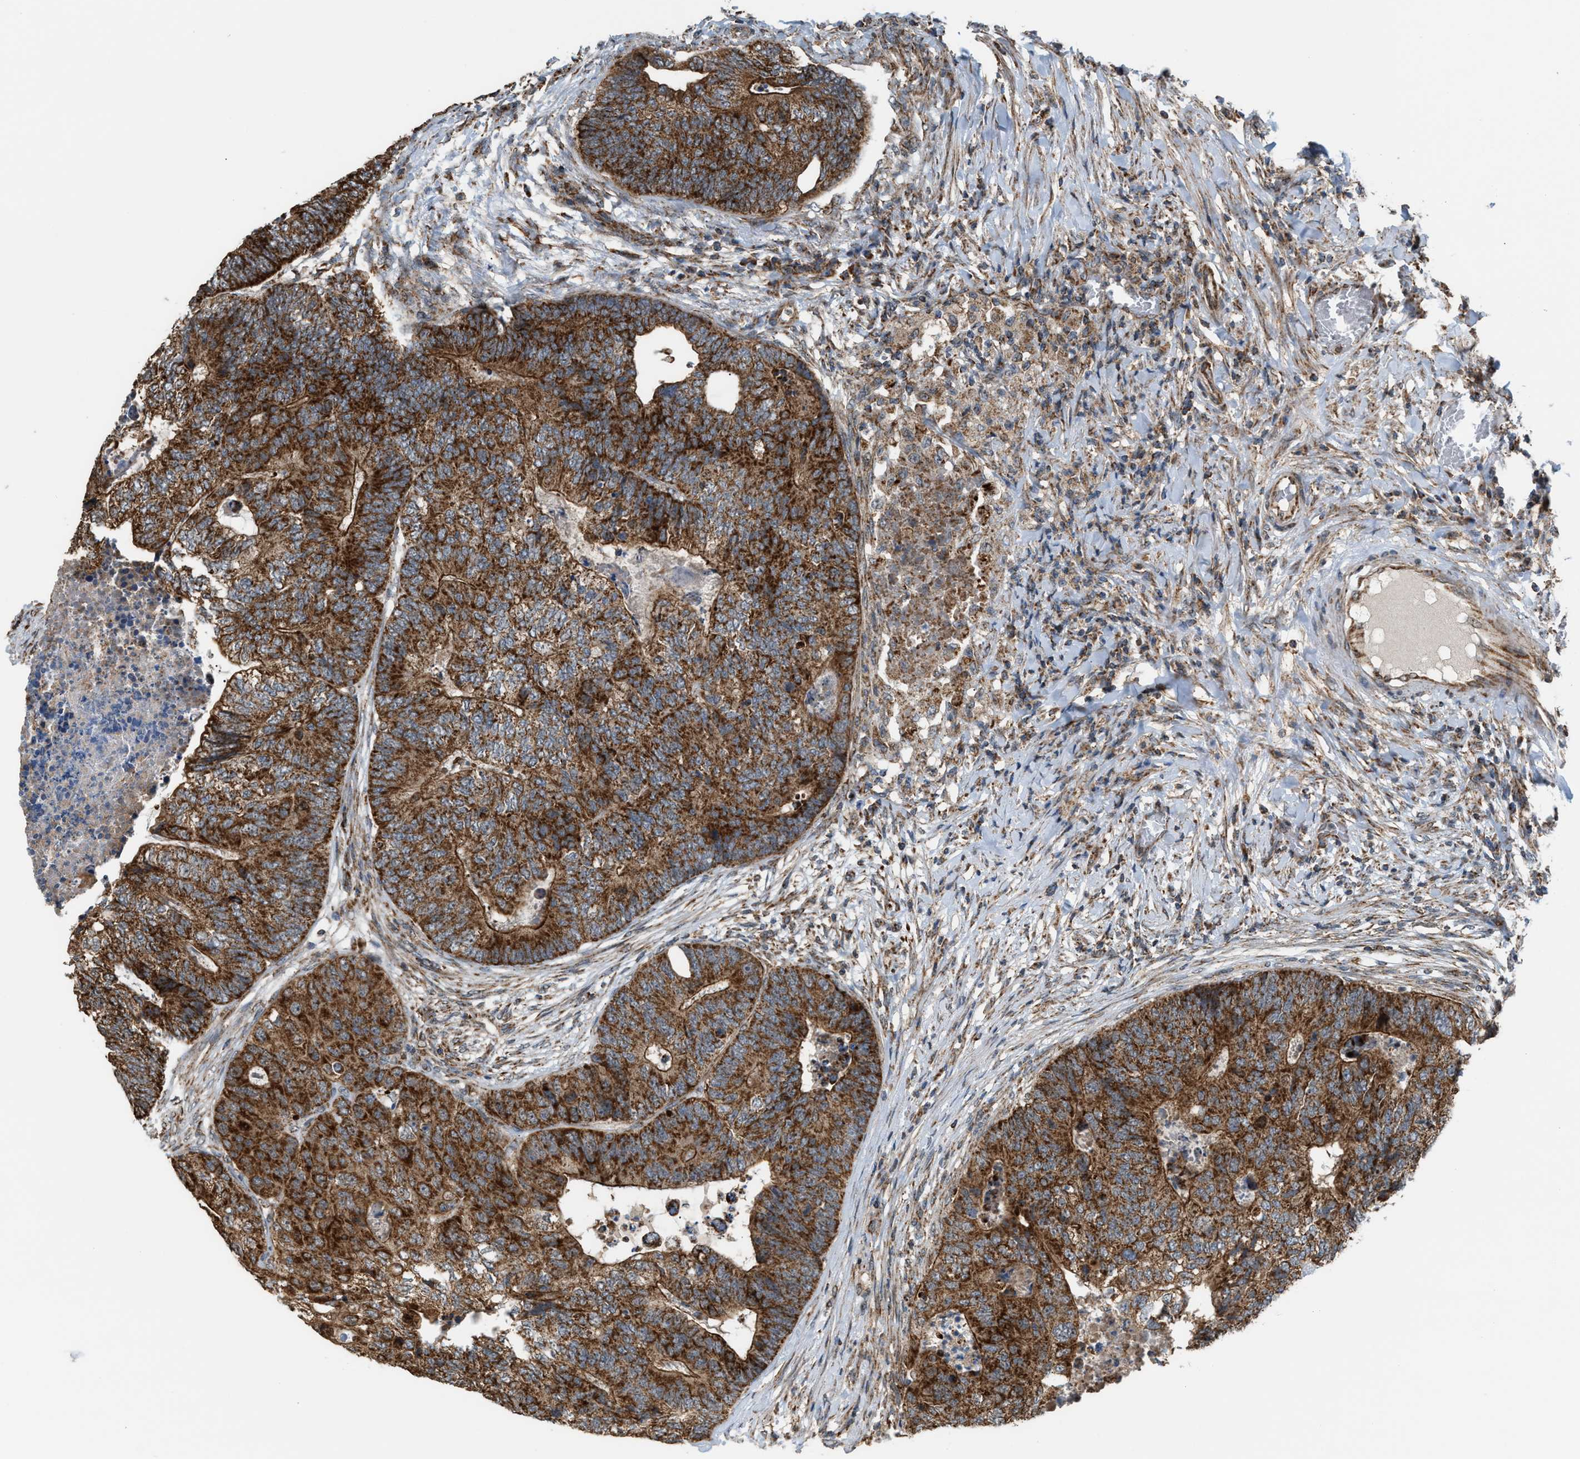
{"staining": {"intensity": "moderate", "quantity": ">75%", "location": "cytoplasmic/membranous"}, "tissue": "colorectal cancer", "cell_type": "Tumor cells", "image_type": "cancer", "snomed": [{"axis": "morphology", "description": "Adenocarcinoma, NOS"}, {"axis": "topography", "description": "Colon"}], "caption": "Immunohistochemical staining of human colorectal cancer (adenocarcinoma) demonstrates medium levels of moderate cytoplasmic/membranous protein staining in approximately >75% of tumor cells. Nuclei are stained in blue.", "gene": "SGSM2", "patient": {"sex": "female", "age": 67}}